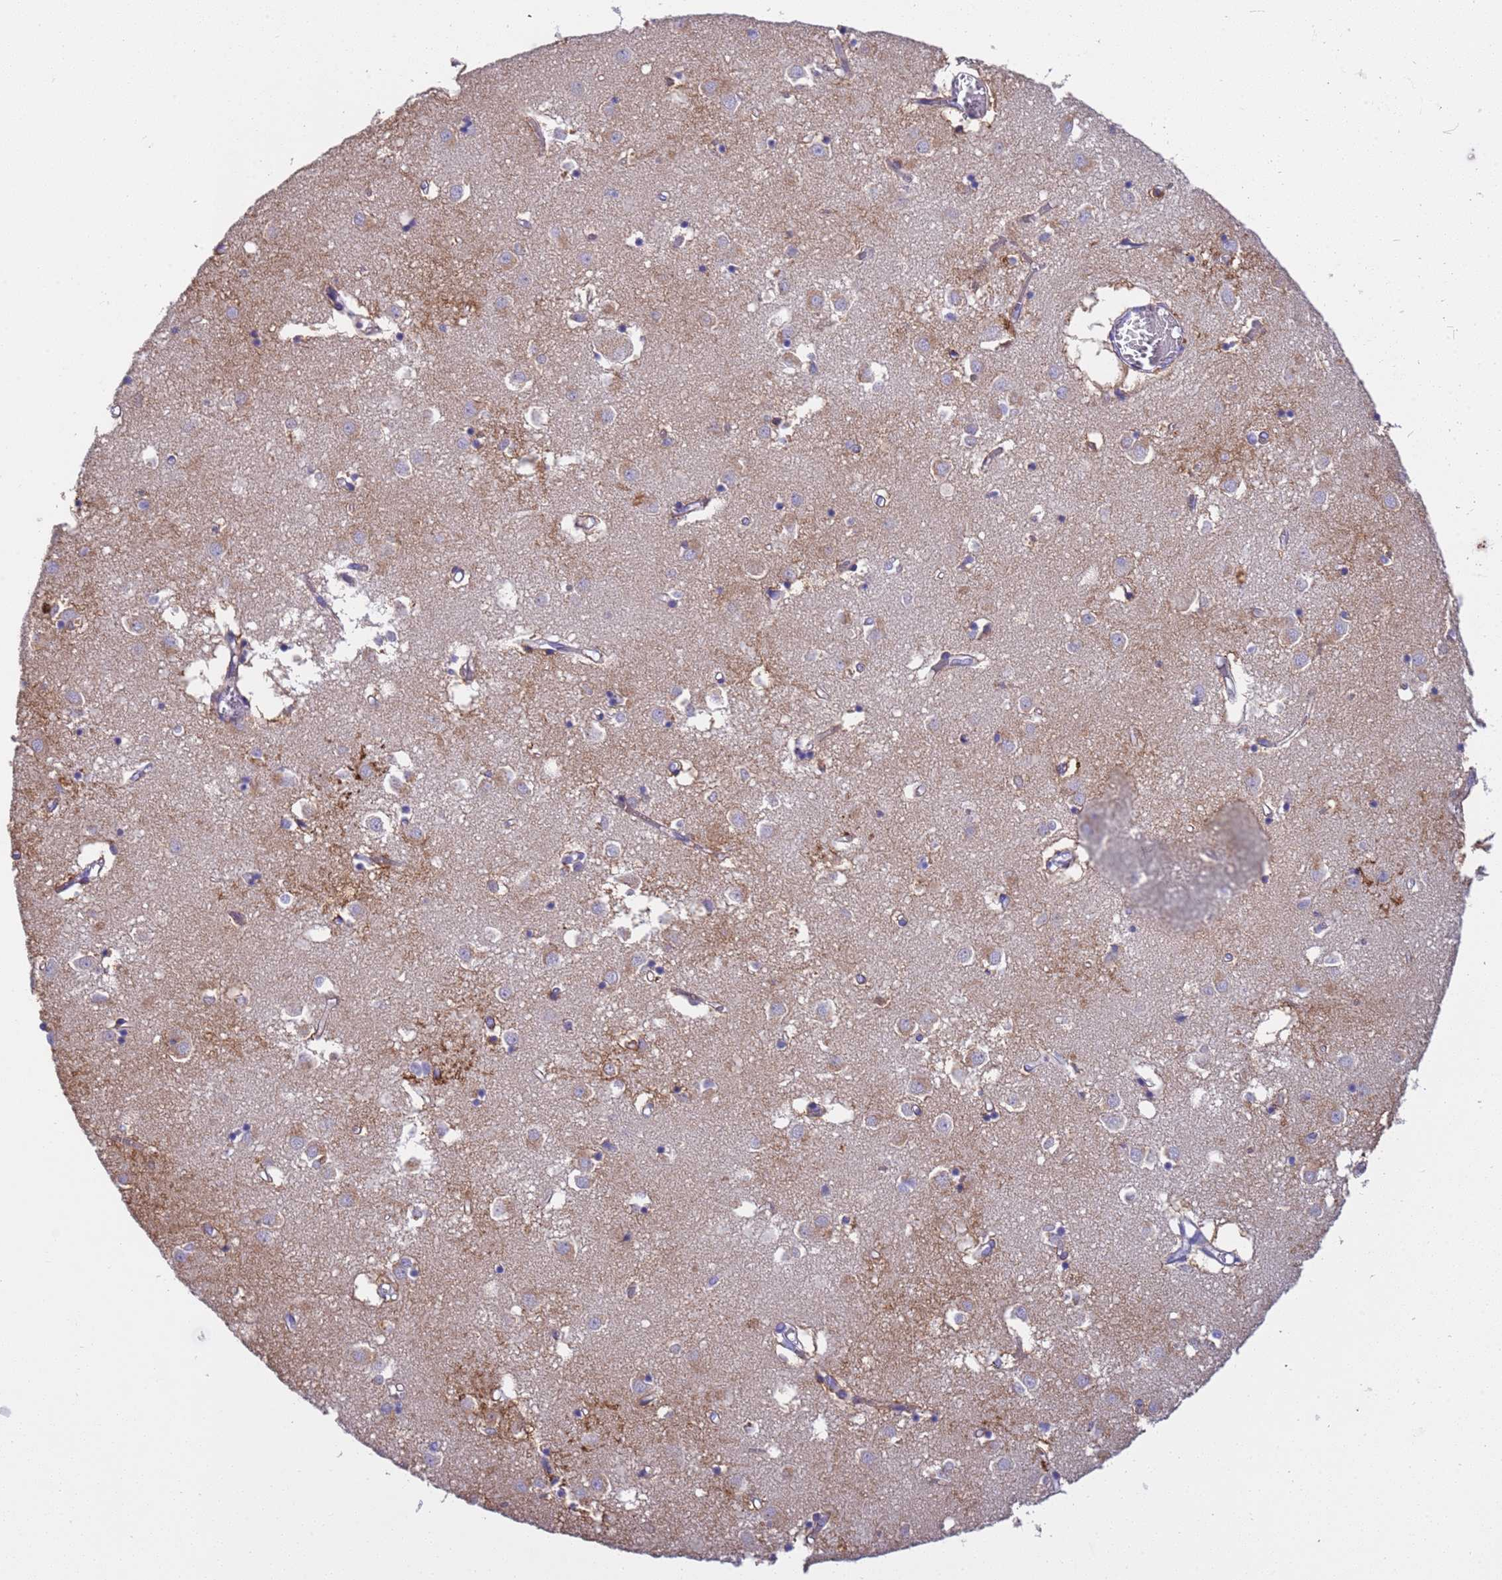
{"staining": {"intensity": "moderate", "quantity": "<25%", "location": "cytoplasmic/membranous"}, "tissue": "caudate", "cell_type": "Glial cells", "image_type": "normal", "snomed": [{"axis": "morphology", "description": "Normal tissue, NOS"}, {"axis": "topography", "description": "Lateral ventricle wall"}], "caption": "Immunohistochemistry of unremarkable human caudate reveals low levels of moderate cytoplasmic/membranous expression in approximately <25% of glial cells. The staining is performed using DAB (3,3'-diaminobenzidine) brown chromogen to label protein expression. The nuclei are counter-stained blue using hematoxylin.", "gene": "SLC24A3", "patient": {"sex": "male", "age": 70}}